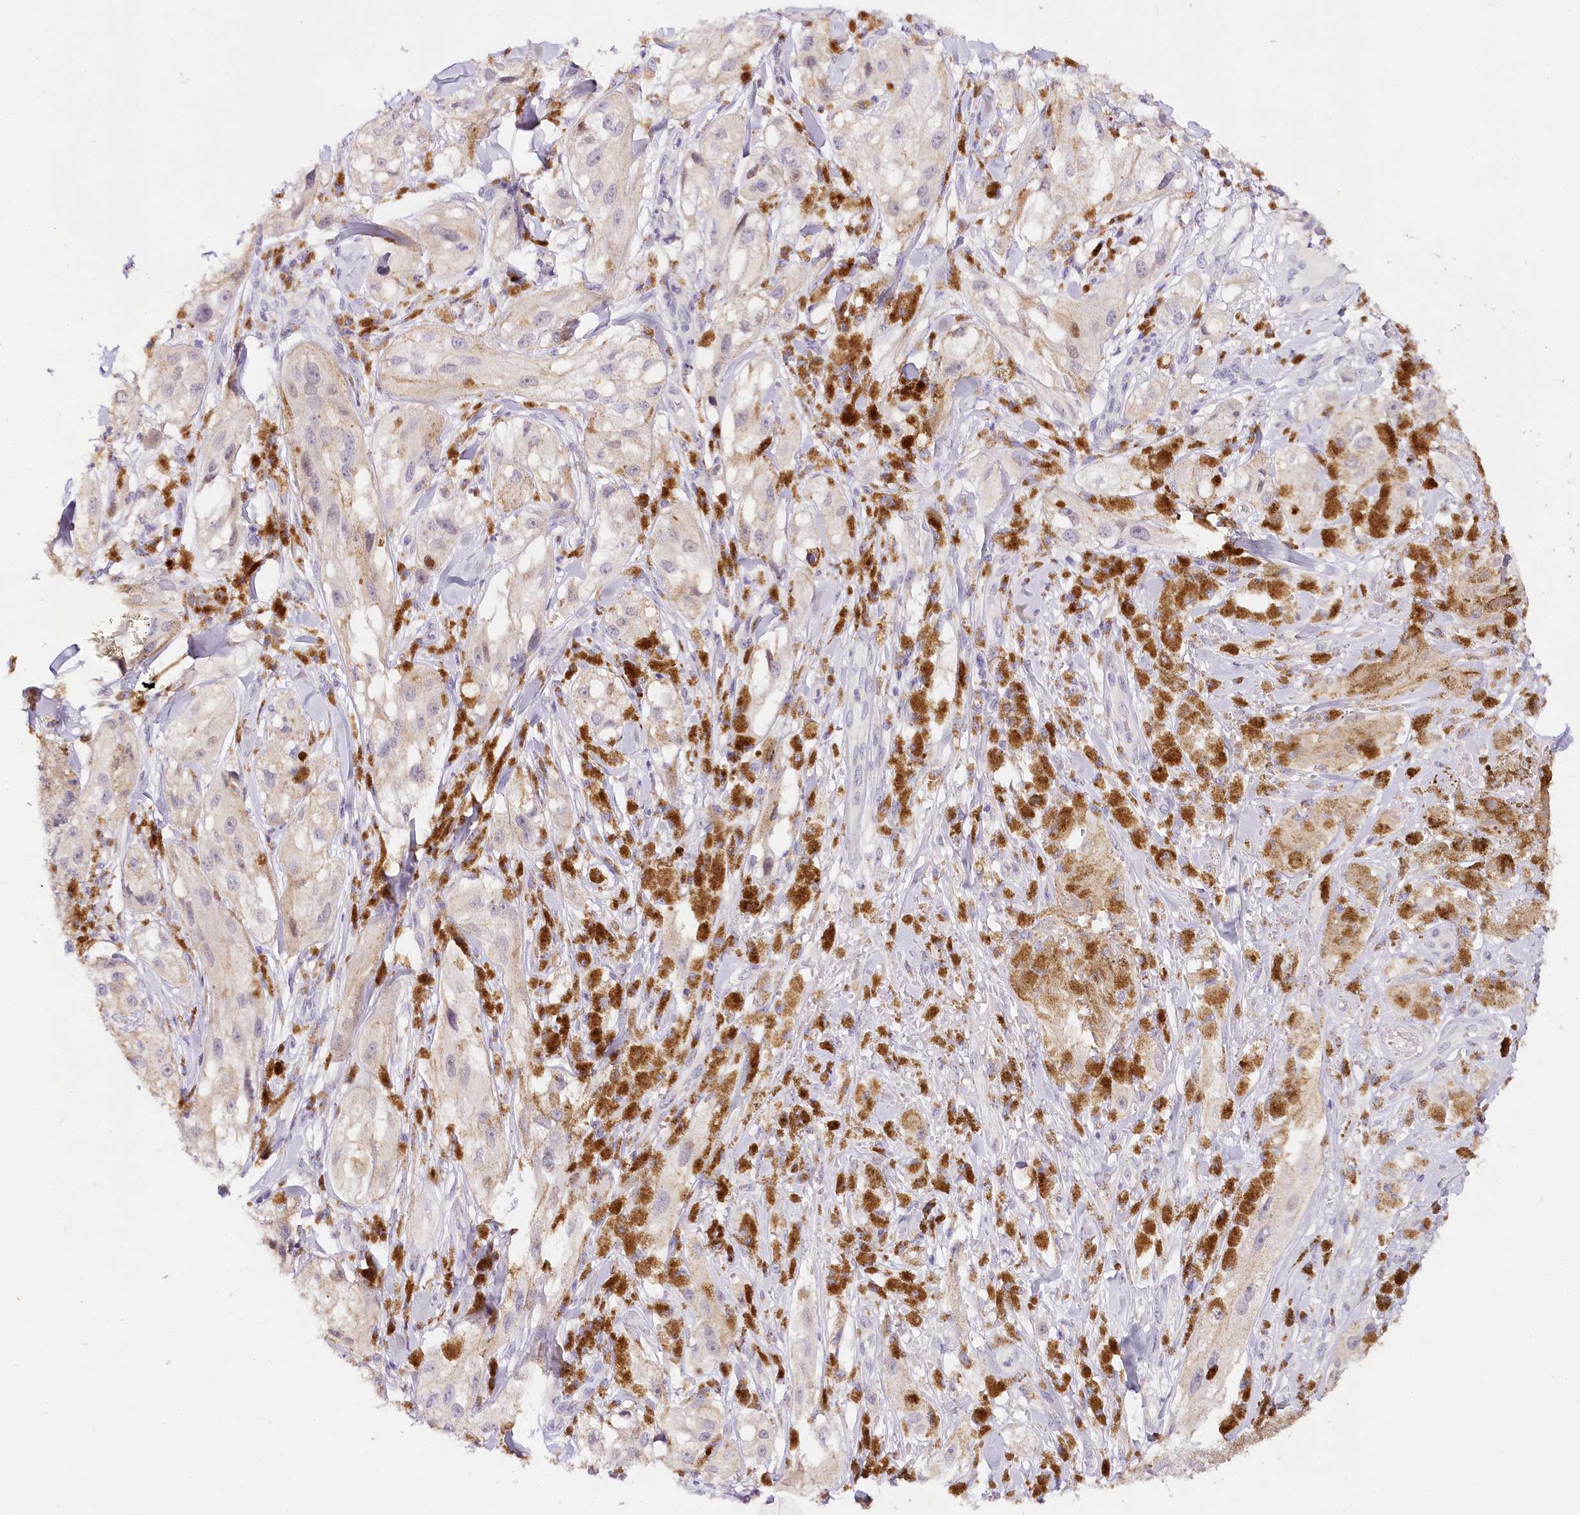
{"staining": {"intensity": "weak", "quantity": "<25%", "location": "cytoplasmic/membranous"}, "tissue": "melanoma", "cell_type": "Tumor cells", "image_type": "cancer", "snomed": [{"axis": "morphology", "description": "Malignant melanoma, NOS"}, {"axis": "topography", "description": "Skin"}], "caption": "A micrograph of human melanoma is negative for staining in tumor cells.", "gene": "TP53", "patient": {"sex": "male", "age": 88}}